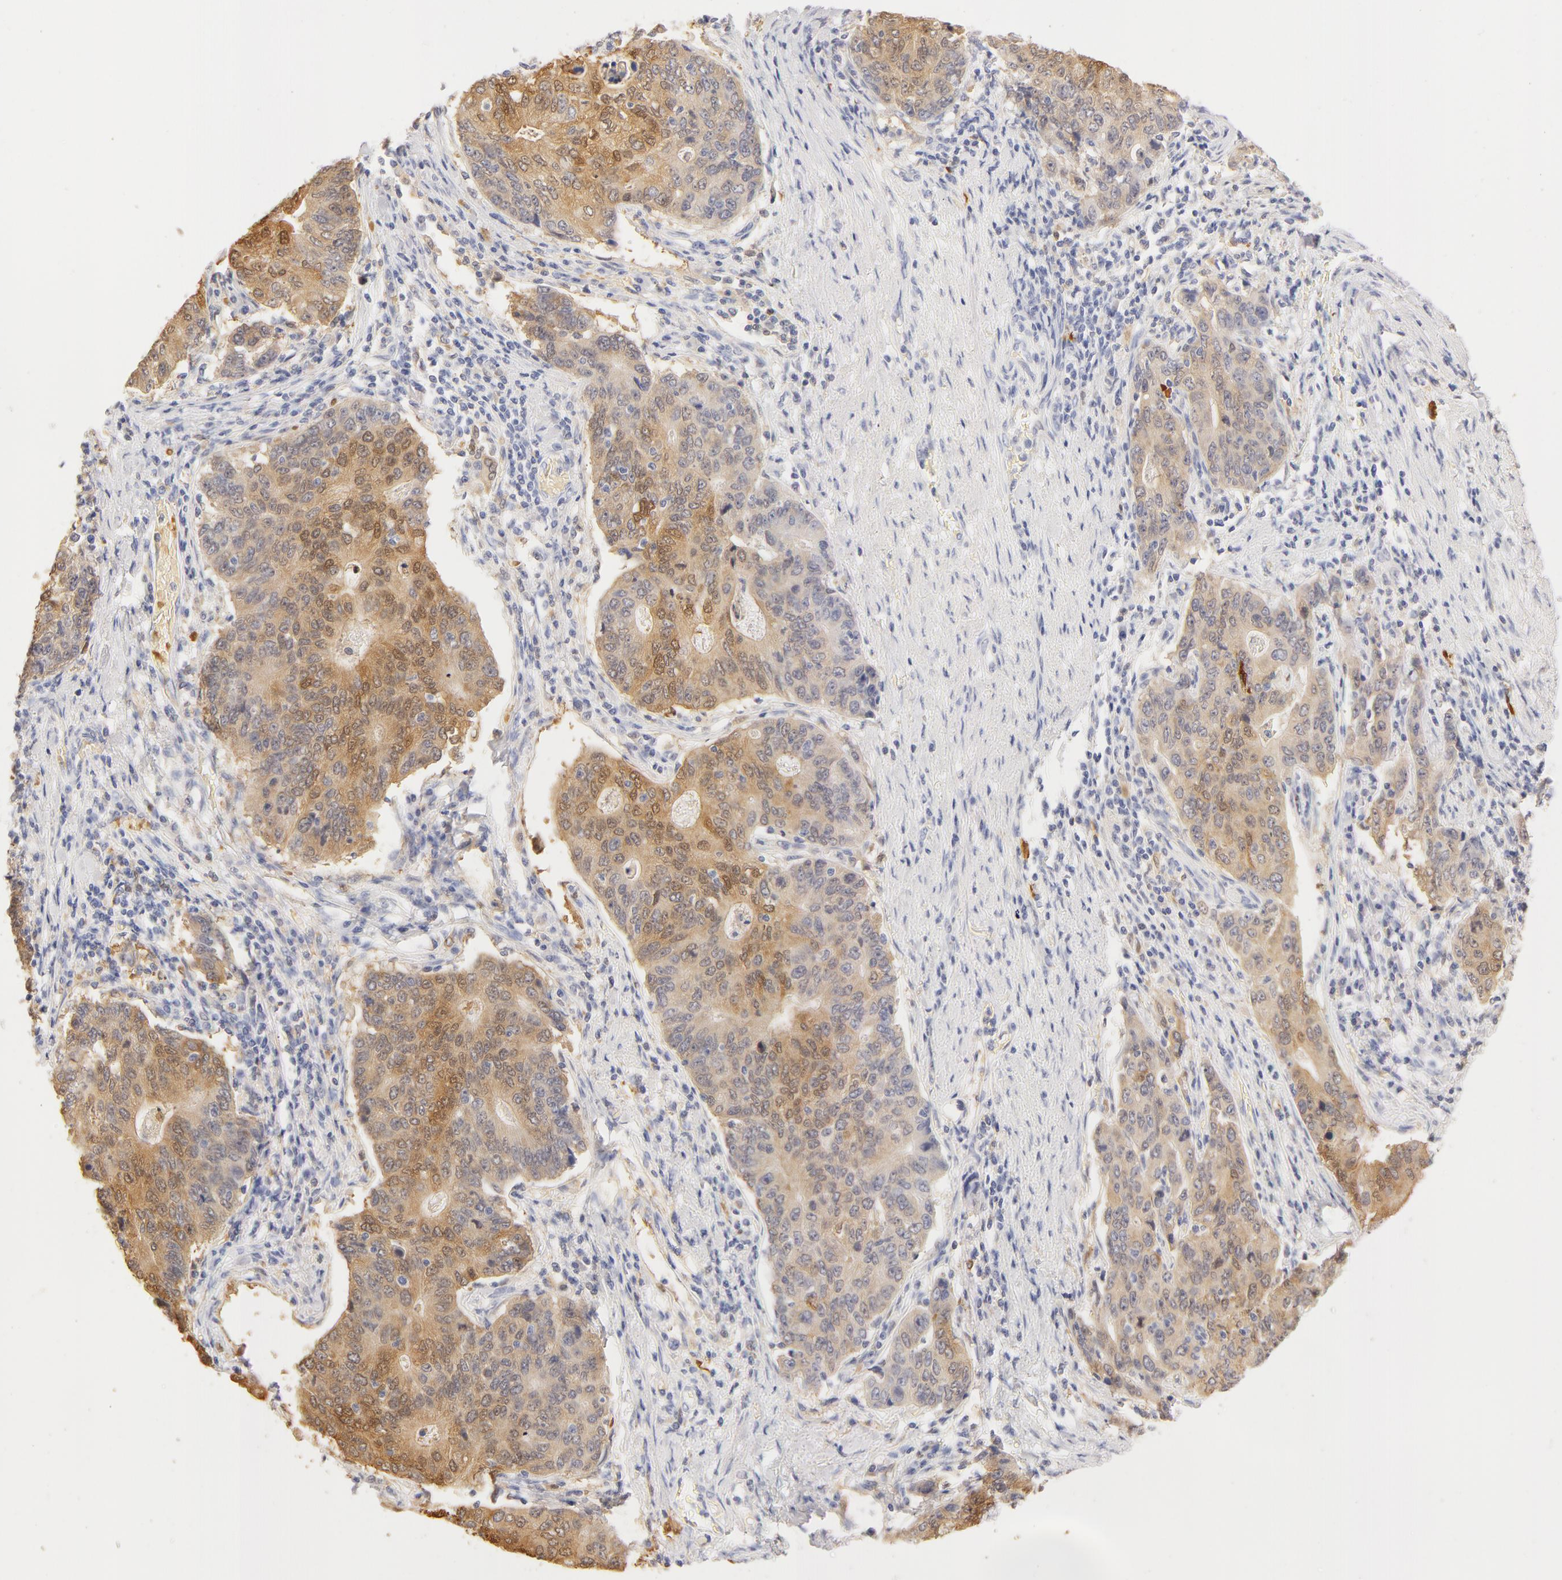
{"staining": {"intensity": "weak", "quantity": "<25%", "location": "nuclear"}, "tissue": "stomach cancer", "cell_type": "Tumor cells", "image_type": "cancer", "snomed": [{"axis": "morphology", "description": "Adenocarcinoma, NOS"}, {"axis": "topography", "description": "Esophagus"}, {"axis": "topography", "description": "Stomach"}], "caption": "Protein analysis of stomach adenocarcinoma shows no significant expression in tumor cells. Brightfield microscopy of IHC stained with DAB (3,3'-diaminobenzidine) (brown) and hematoxylin (blue), captured at high magnification.", "gene": "CA2", "patient": {"sex": "male", "age": 74}}